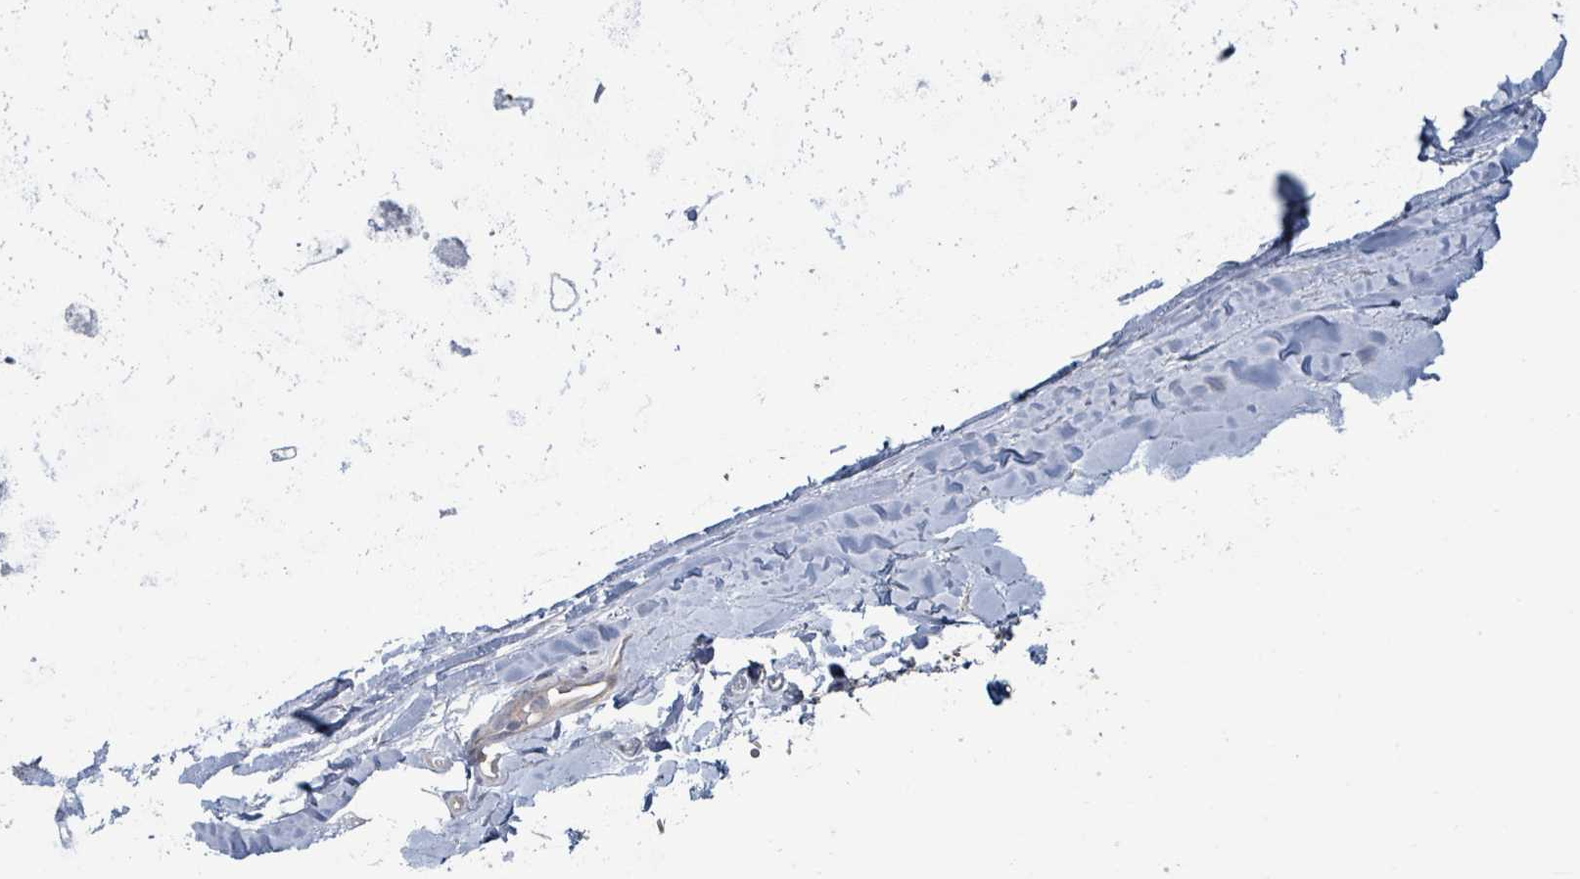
{"staining": {"intensity": "negative", "quantity": "none", "location": "none"}, "tissue": "adipose tissue", "cell_type": "Adipocytes", "image_type": "normal", "snomed": [{"axis": "morphology", "description": "Normal tissue, NOS"}, {"axis": "topography", "description": "Lymph node"}, {"axis": "topography", "description": "Cartilage tissue"}, {"axis": "topography", "description": "Bronchus"}], "caption": "Adipose tissue was stained to show a protein in brown. There is no significant positivity in adipocytes. (DAB (3,3'-diaminobenzidine) immunohistochemistry (IHC) with hematoxylin counter stain).", "gene": "COL5A3", "patient": {"sex": "female", "age": 70}}